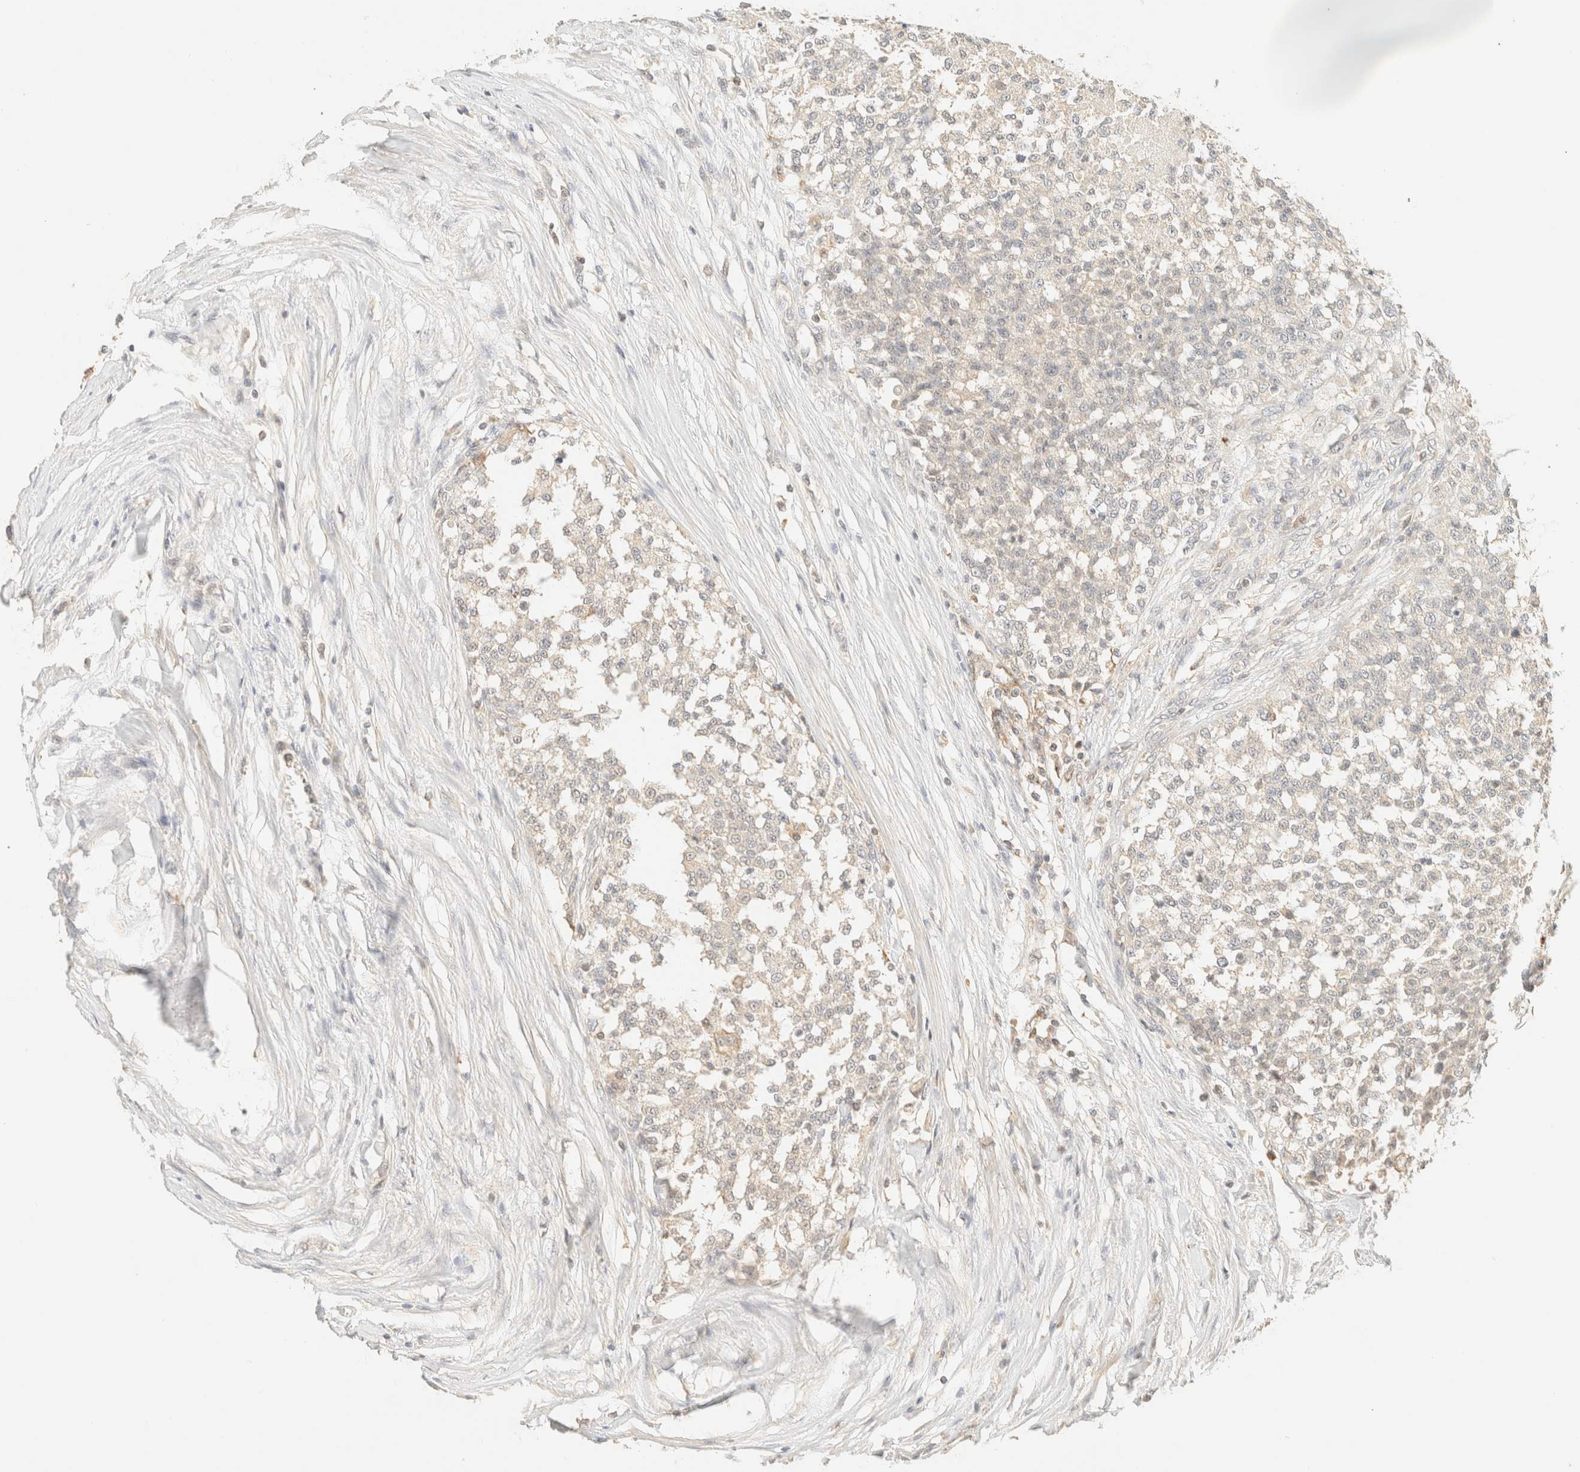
{"staining": {"intensity": "negative", "quantity": "none", "location": "none"}, "tissue": "testis cancer", "cell_type": "Tumor cells", "image_type": "cancer", "snomed": [{"axis": "morphology", "description": "Seminoma, NOS"}, {"axis": "topography", "description": "Testis"}], "caption": "Protein analysis of testis cancer (seminoma) exhibits no significant expression in tumor cells.", "gene": "TIMD4", "patient": {"sex": "male", "age": 59}}